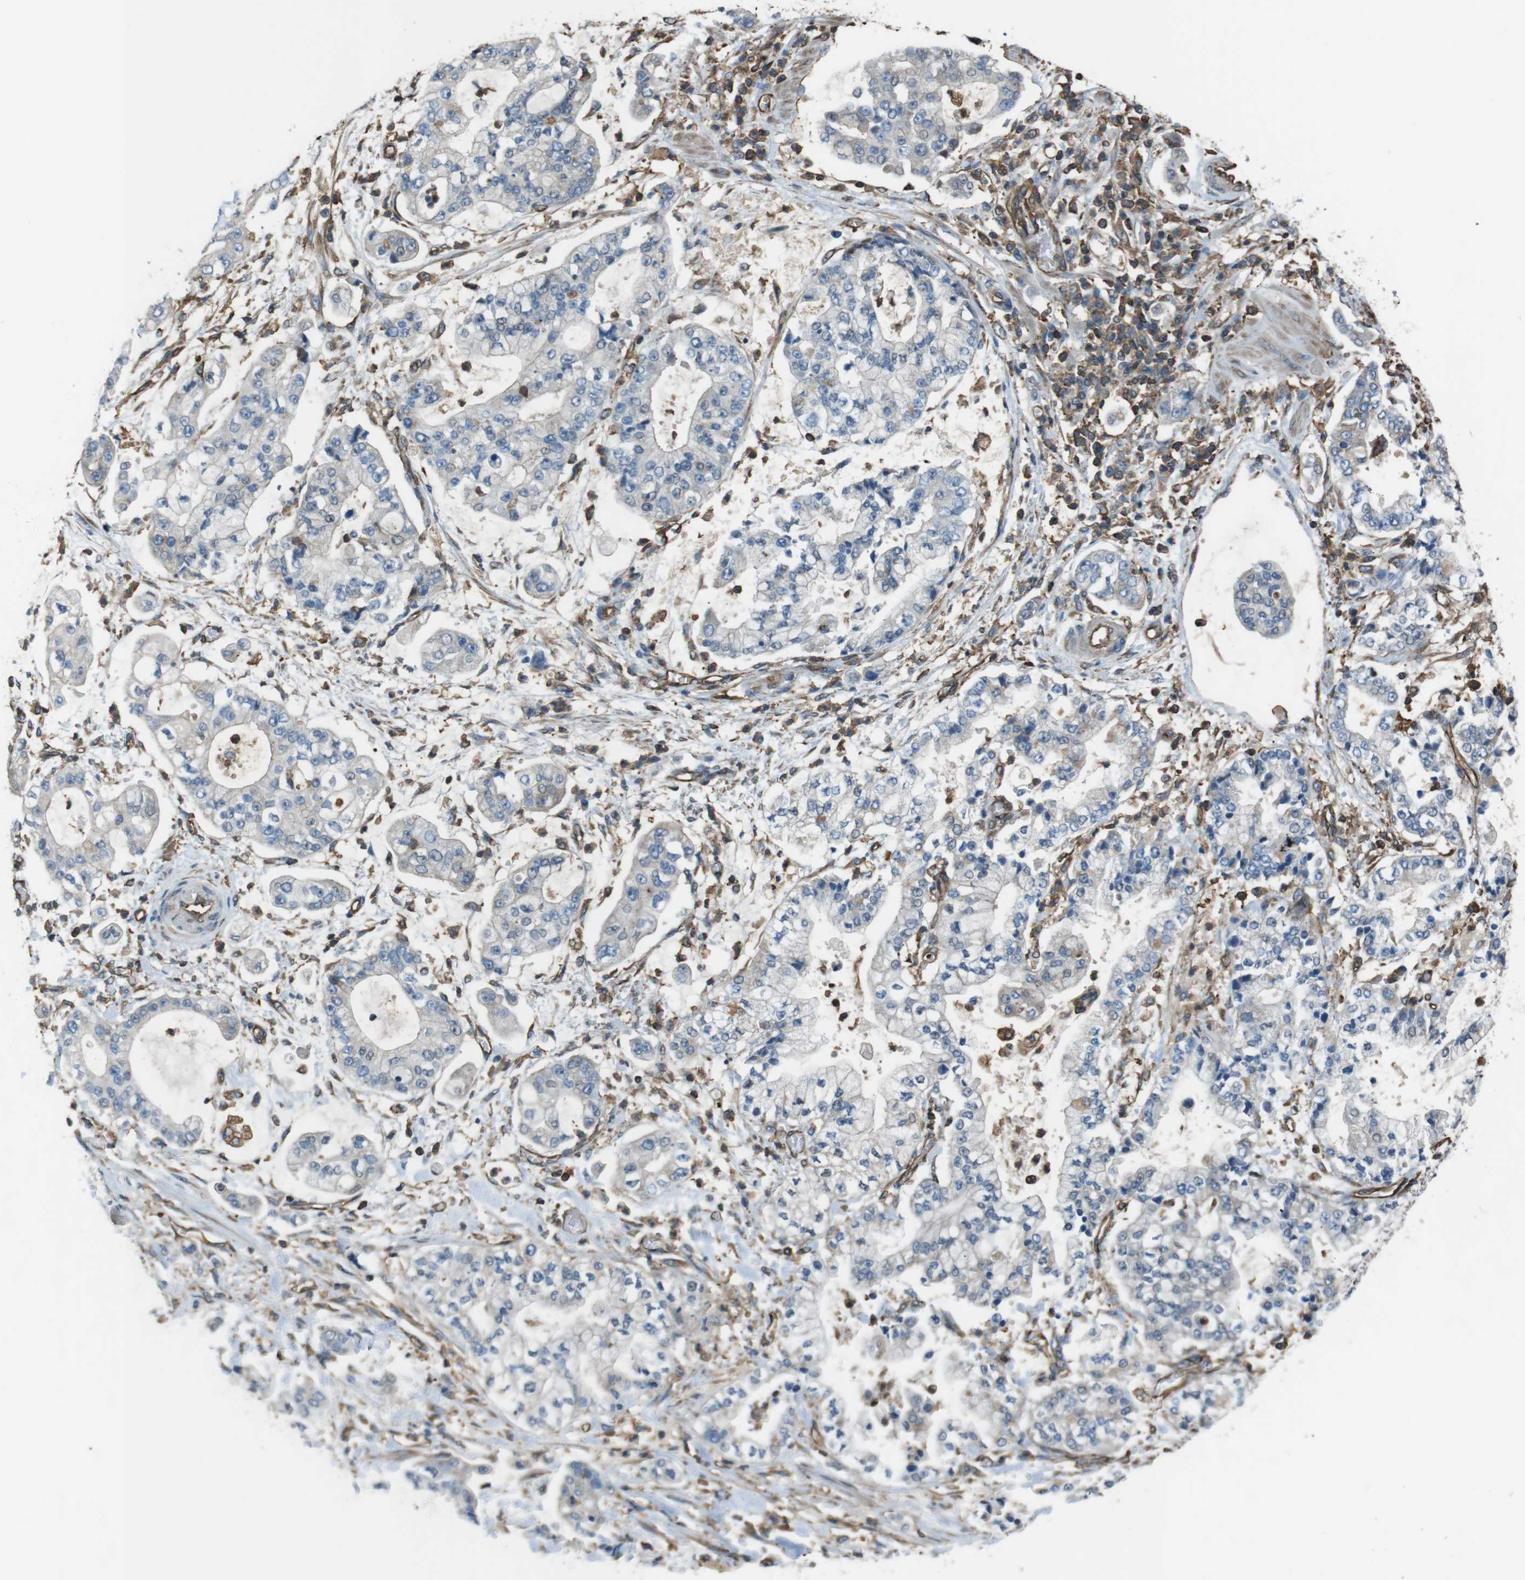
{"staining": {"intensity": "negative", "quantity": "none", "location": "none"}, "tissue": "stomach cancer", "cell_type": "Tumor cells", "image_type": "cancer", "snomed": [{"axis": "morphology", "description": "Adenocarcinoma, NOS"}, {"axis": "topography", "description": "Stomach"}], "caption": "Protein analysis of stomach adenocarcinoma exhibits no significant expression in tumor cells. Brightfield microscopy of immunohistochemistry (IHC) stained with DAB (3,3'-diaminobenzidine) (brown) and hematoxylin (blue), captured at high magnification.", "gene": "FCAR", "patient": {"sex": "male", "age": 76}}